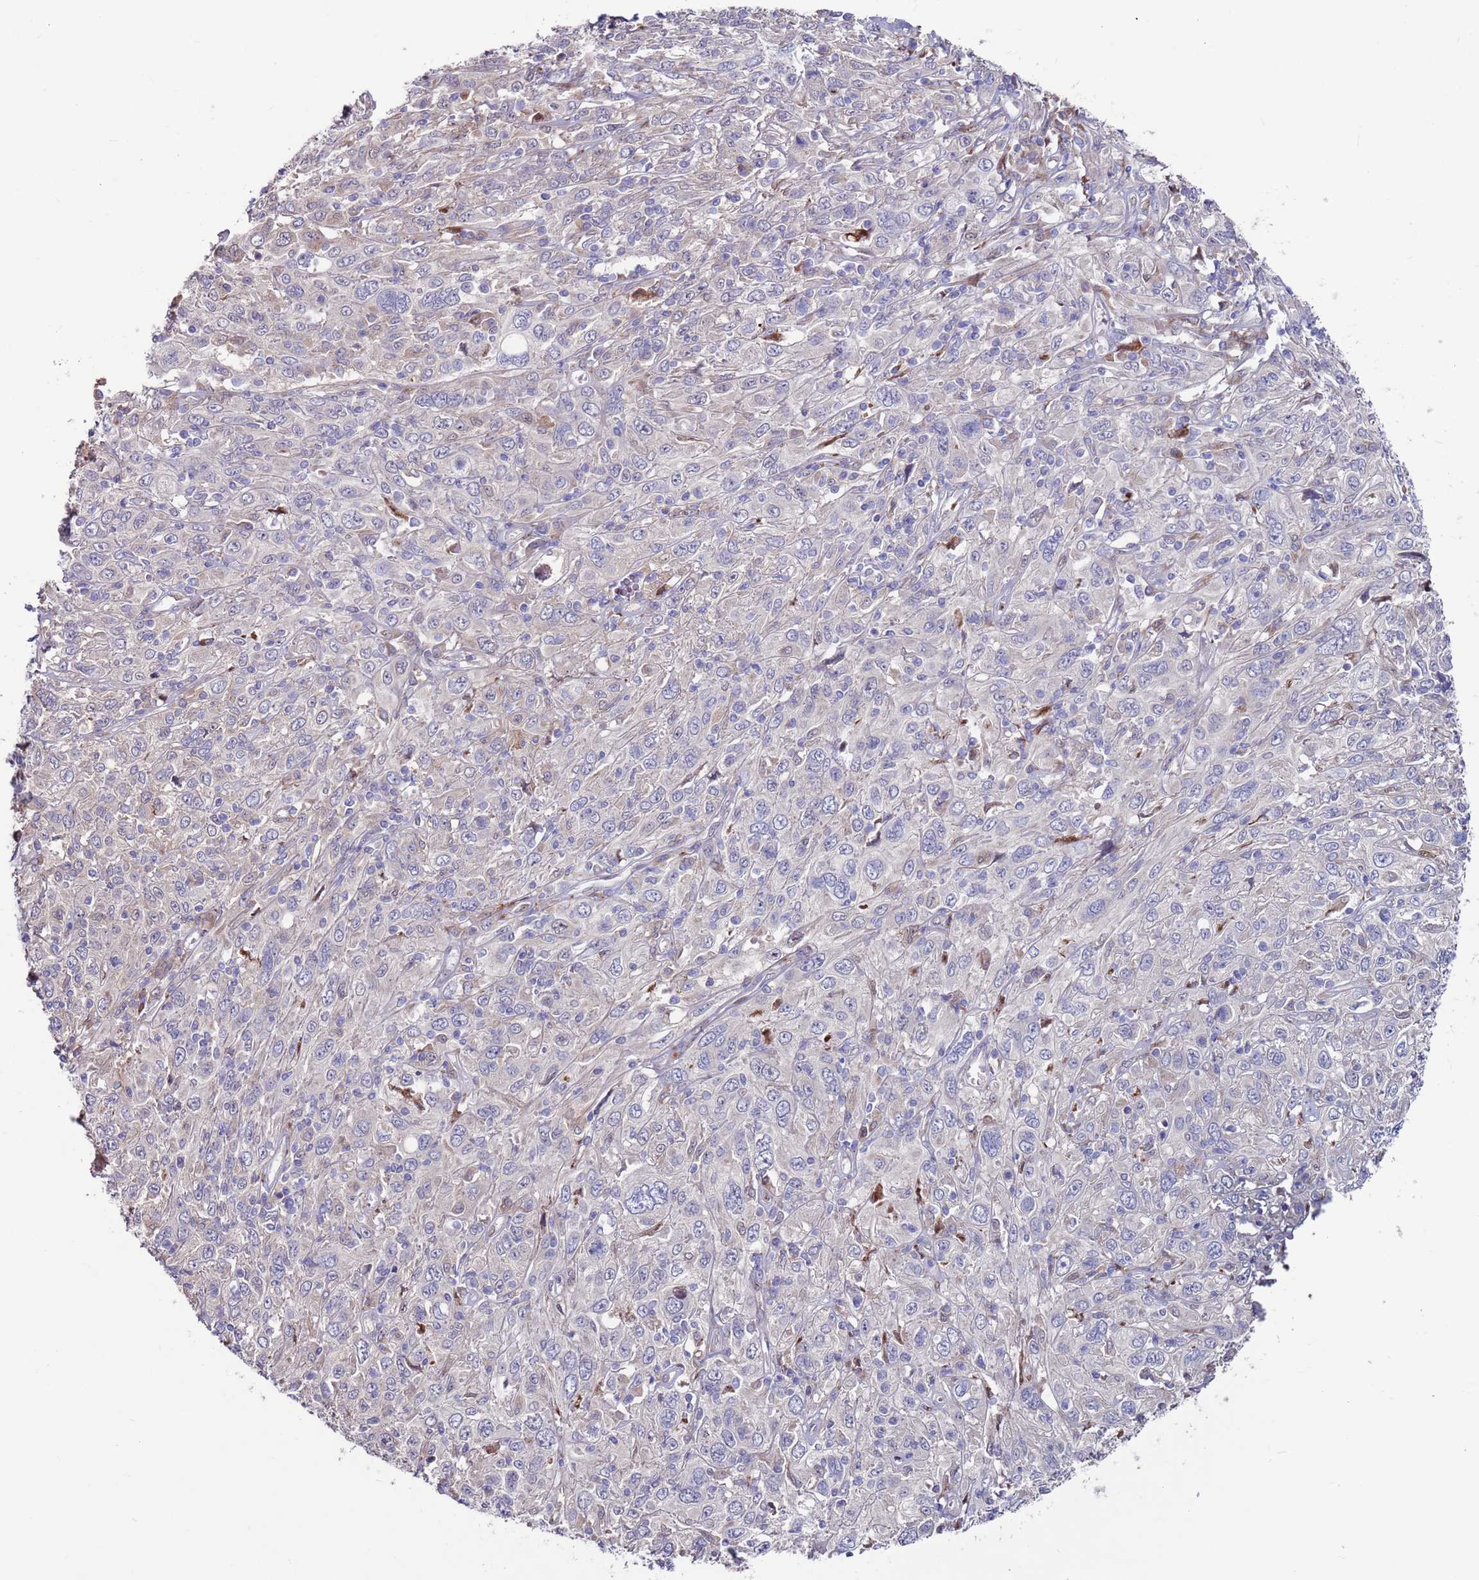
{"staining": {"intensity": "negative", "quantity": "none", "location": "none"}, "tissue": "cervical cancer", "cell_type": "Tumor cells", "image_type": "cancer", "snomed": [{"axis": "morphology", "description": "Squamous cell carcinoma, NOS"}, {"axis": "topography", "description": "Cervix"}], "caption": "An IHC photomicrograph of squamous cell carcinoma (cervical) is shown. There is no staining in tumor cells of squamous cell carcinoma (cervical).", "gene": "FBXO27", "patient": {"sex": "female", "age": 46}}